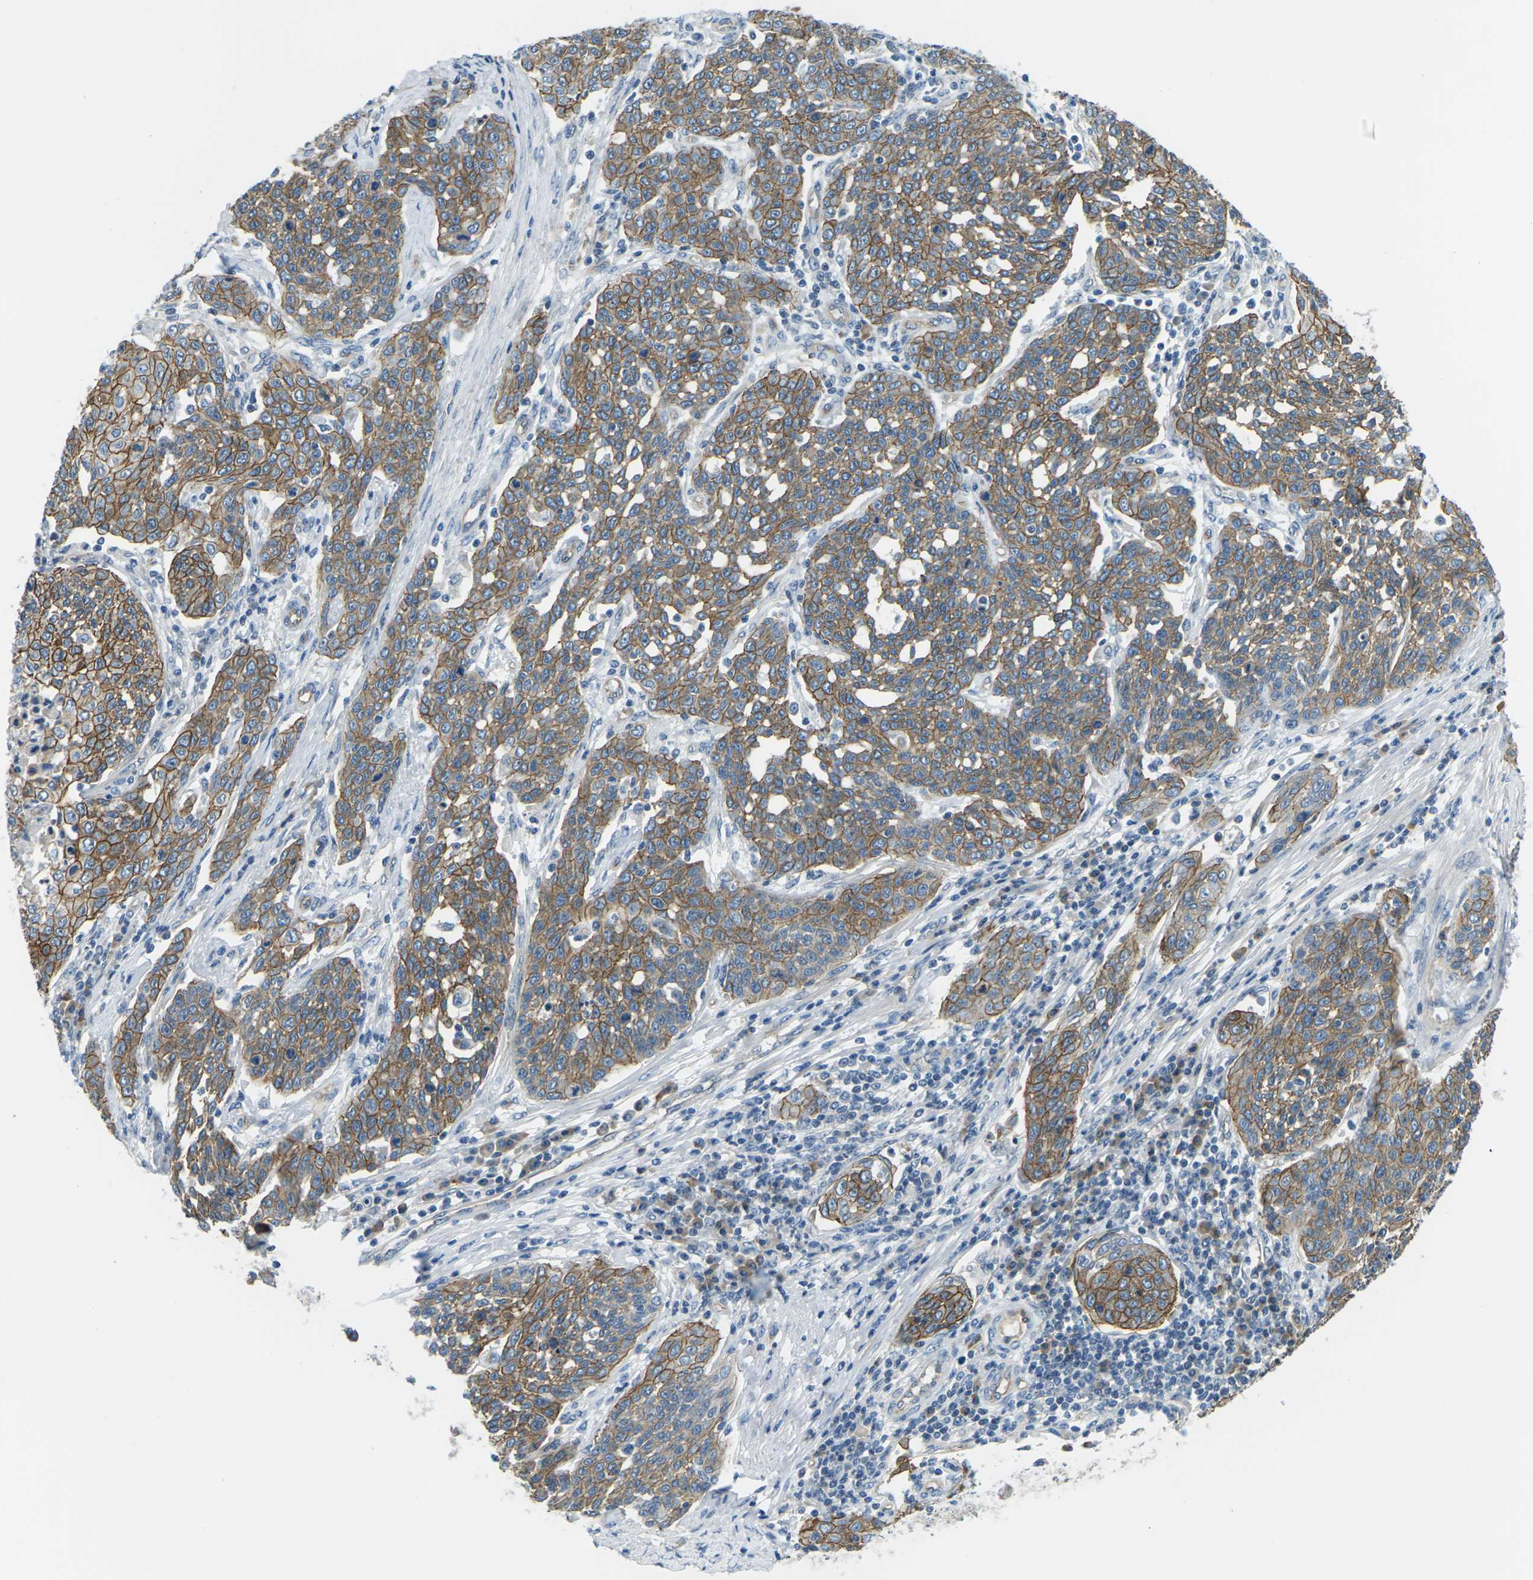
{"staining": {"intensity": "moderate", "quantity": ">75%", "location": "cytoplasmic/membranous"}, "tissue": "cervical cancer", "cell_type": "Tumor cells", "image_type": "cancer", "snomed": [{"axis": "morphology", "description": "Squamous cell carcinoma, NOS"}, {"axis": "topography", "description": "Cervix"}], "caption": "Moderate cytoplasmic/membranous protein expression is identified in approximately >75% of tumor cells in cervical squamous cell carcinoma.", "gene": "SLC13A3", "patient": {"sex": "female", "age": 34}}